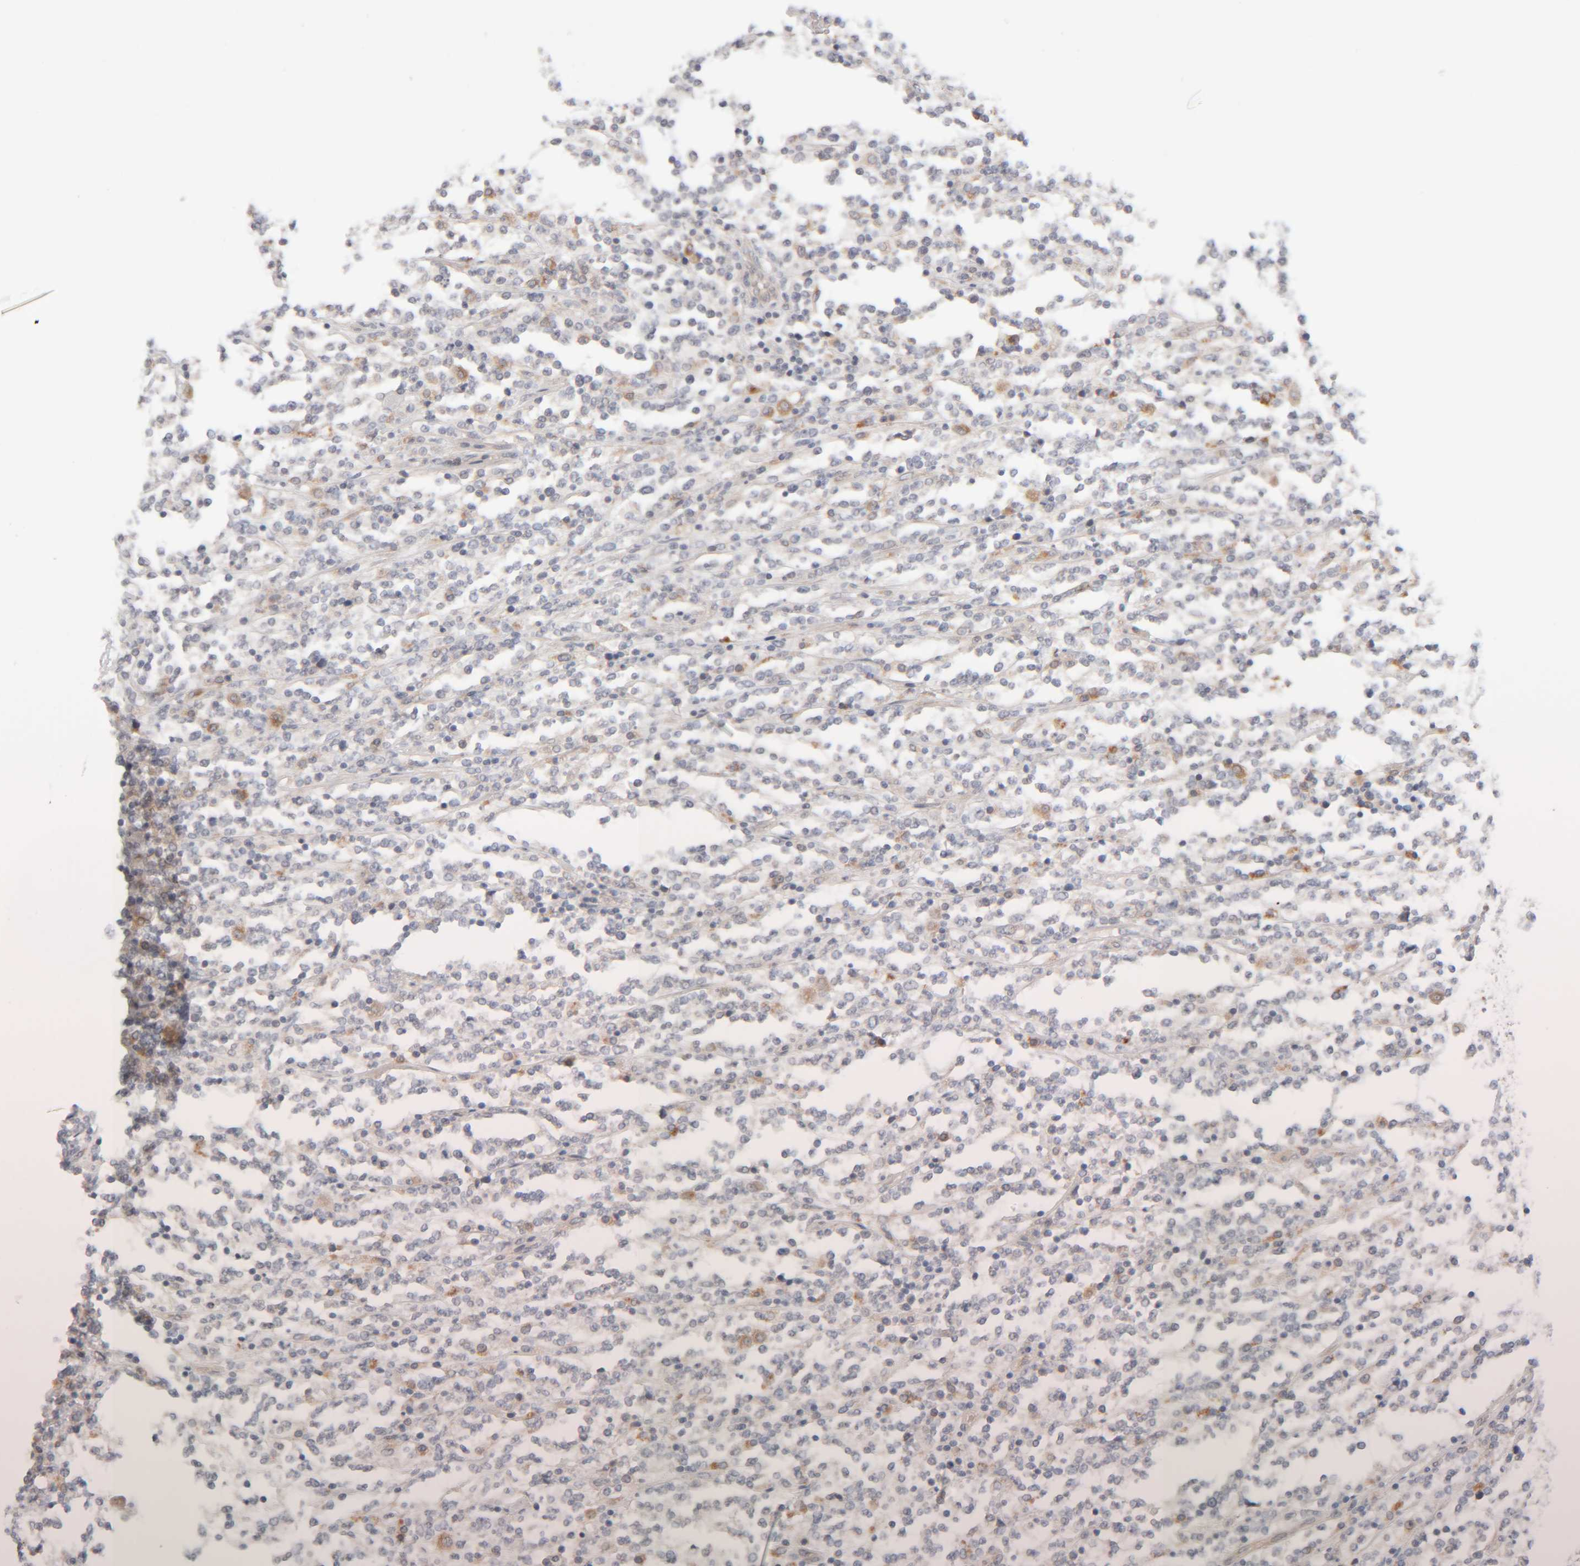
{"staining": {"intensity": "negative", "quantity": "none", "location": "none"}, "tissue": "lymphoma", "cell_type": "Tumor cells", "image_type": "cancer", "snomed": [{"axis": "morphology", "description": "Malignant lymphoma, non-Hodgkin's type, High grade"}, {"axis": "topography", "description": "Soft tissue"}], "caption": "A photomicrograph of lymphoma stained for a protein shows no brown staining in tumor cells.", "gene": "CHKA", "patient": {"sex": "male", "age": 18}}